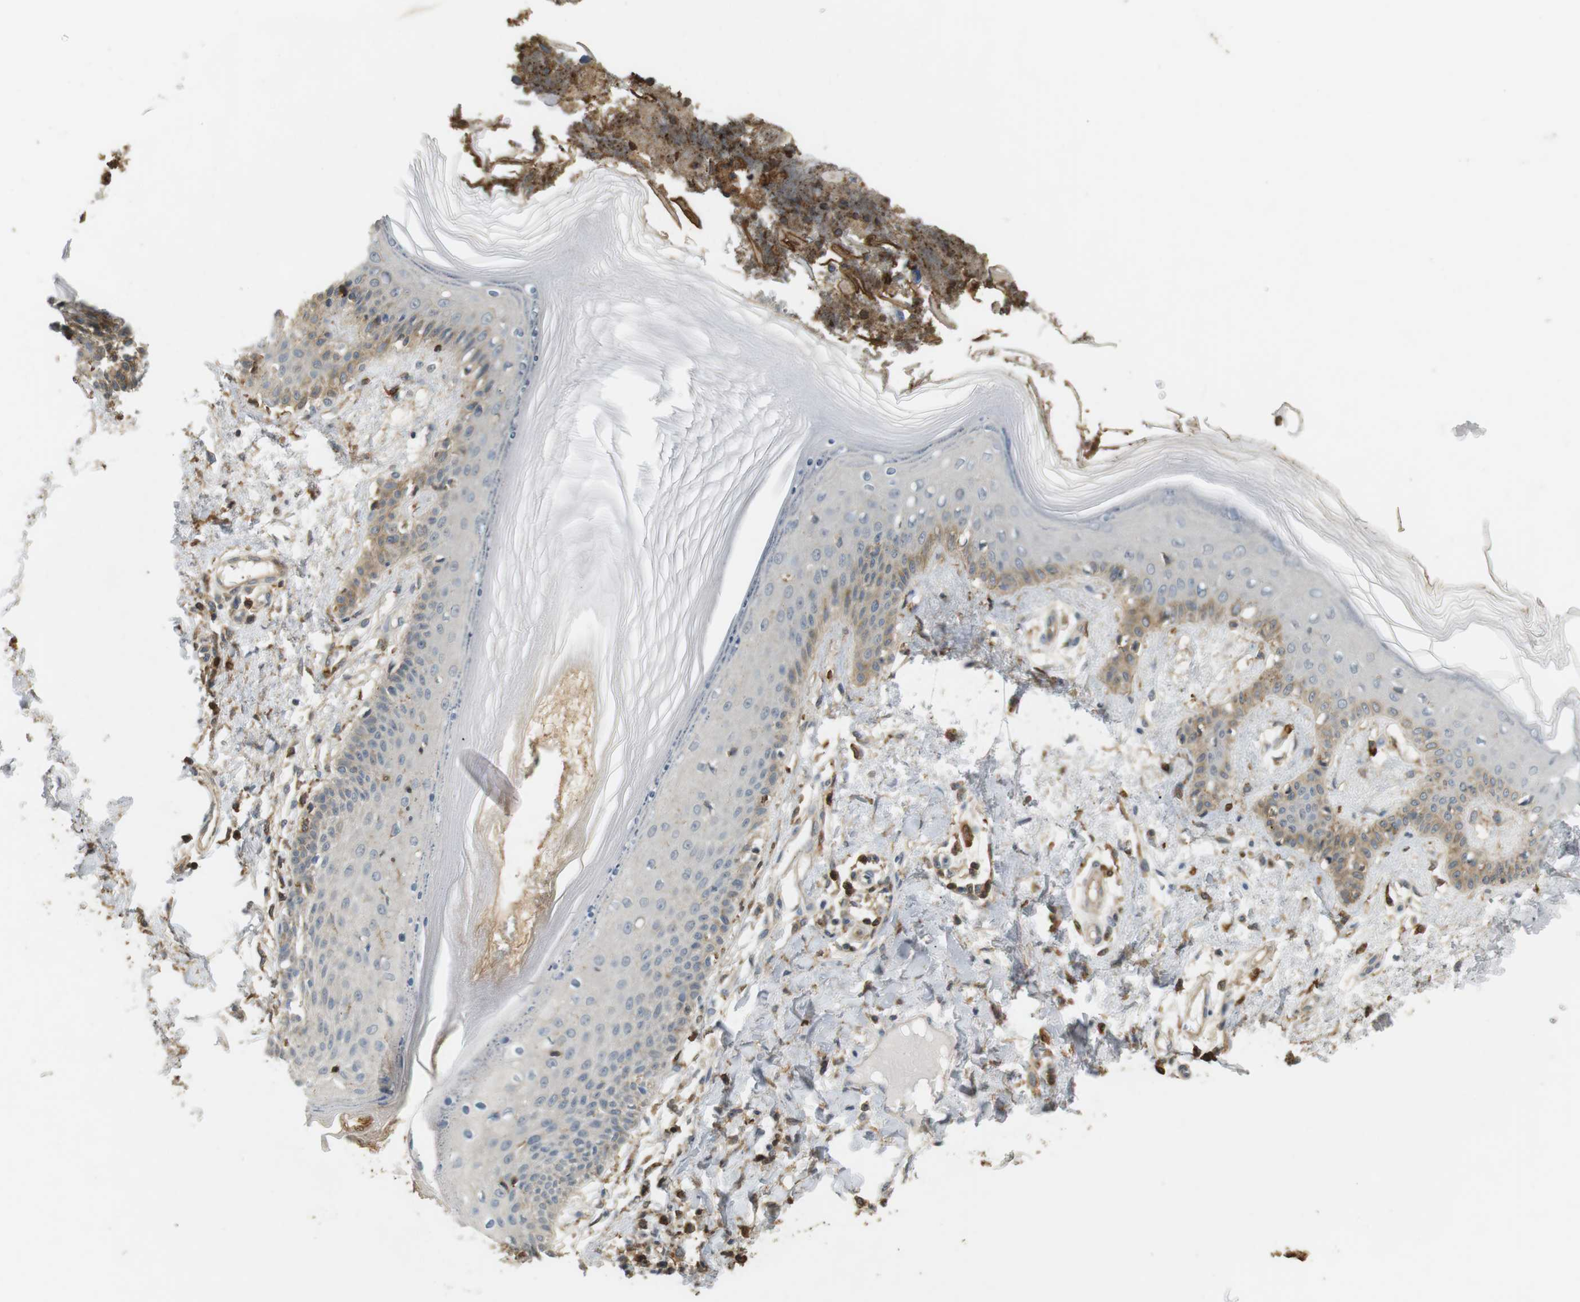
{"staining": {"intensity": "strong", "quantity": ">75%", "location": "cytoplasmic/membranous"}, "tissue": "skin", "cell_type": "Fibroblasts", "image_type": "normal", "snomed": [{"axis": "morphology", "description": "Normal tissue, NOS"}, {"axis": "topography", "description": "Skin"}], "caption": "Unremarkable skin displays strong cytoplasmic/membranous expression in about >75% of fibroblasts The staining was performed using DAB, with brown indicating positive protein expression. Nuclei are stained blue with hematoxylin..", "gene": "P2RY1", "patient": {"sex": "male", "age": 53}}